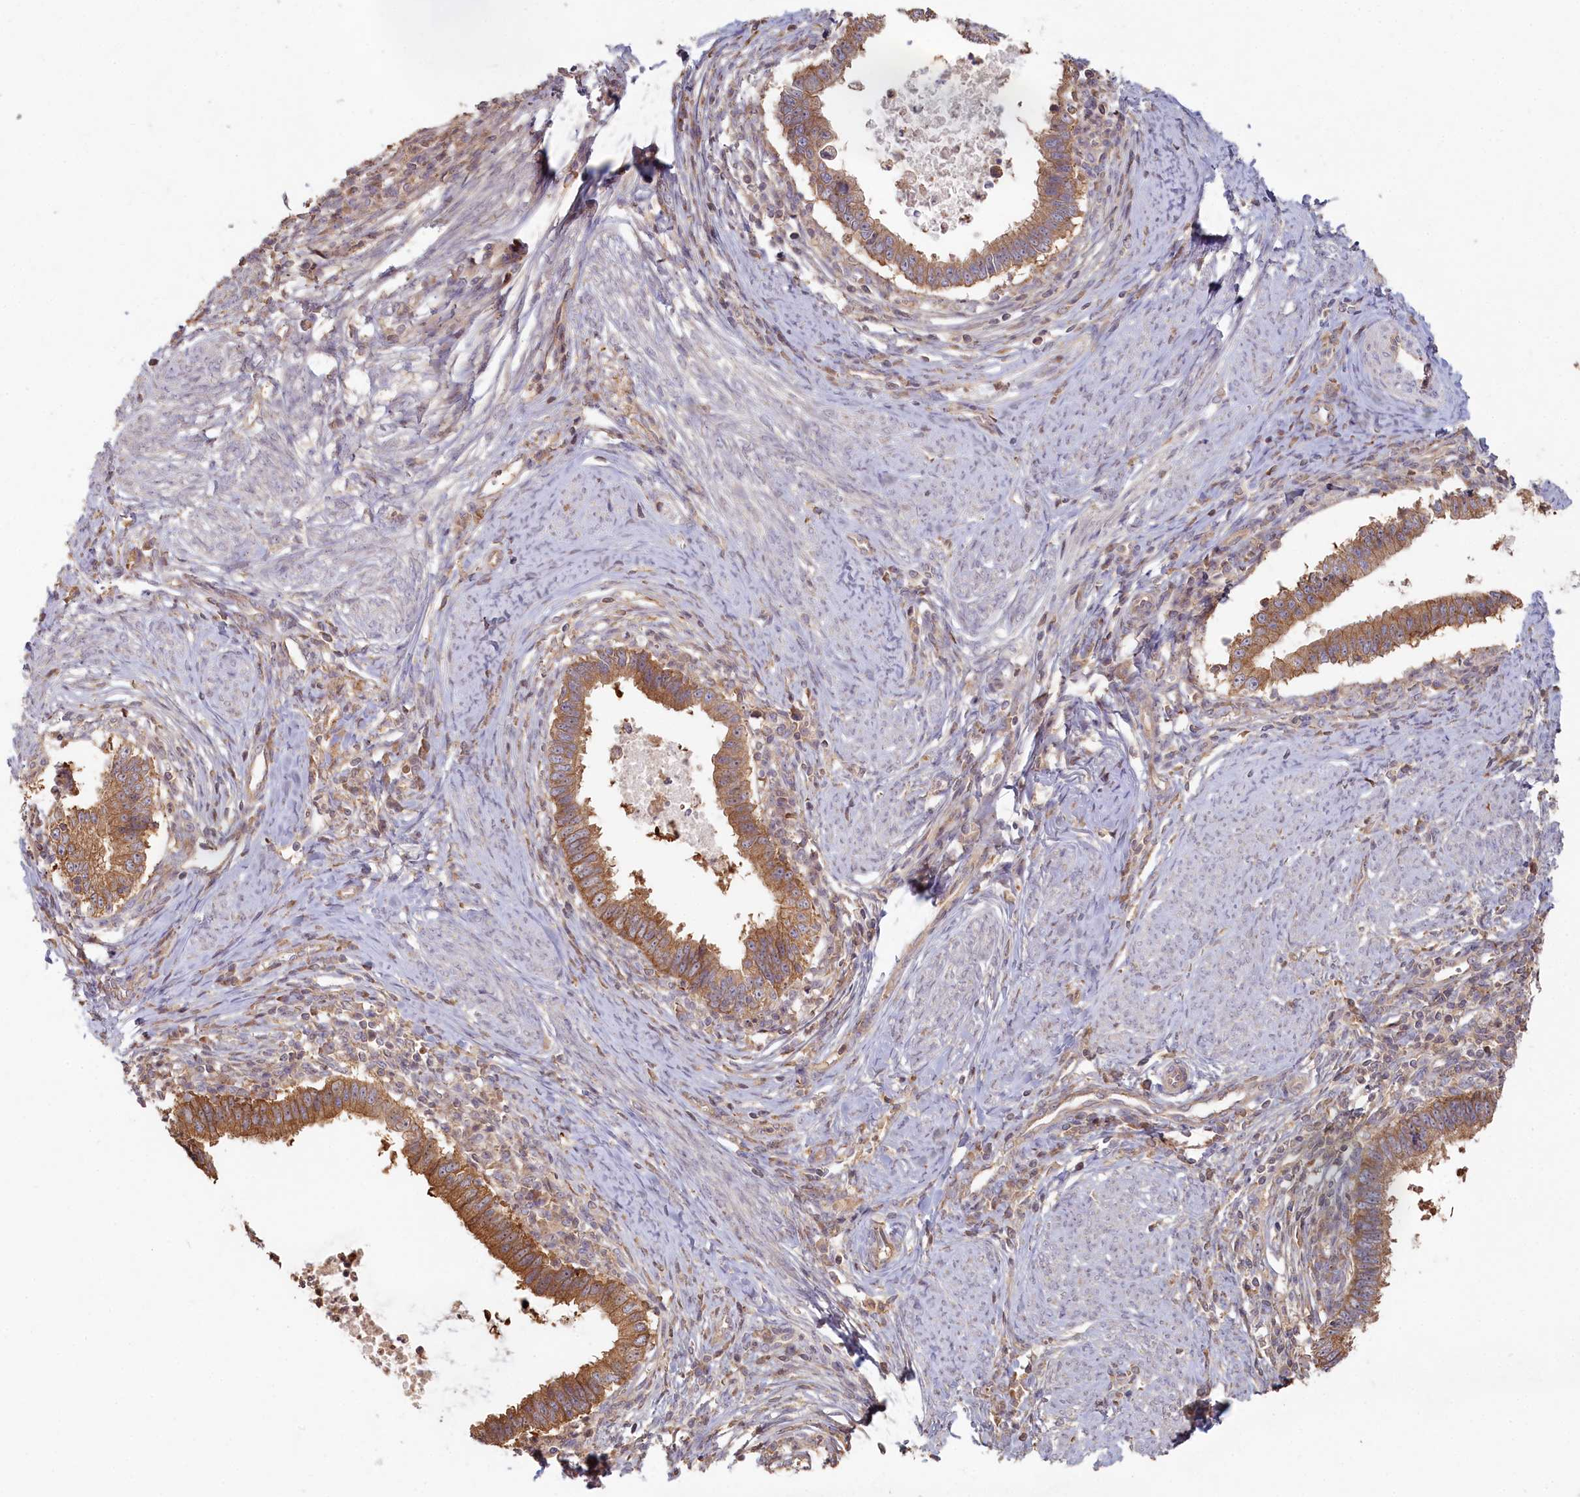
{"staining": {"intensity": "moderate", "quantity": ">75%", "location": "cytoplasmic/membranous"}, "tissue": "cervical cancer", "cell_type": "Tumor cells", "image_type": "cancer", "snomed": [{"axis": "morphology", "description": "Adenocarcinoma, NOS"}, {"axis": "topography", "description": "Cervix"}], "caption": "Immunohistochemistry of cervical cancer (adenocarcinoma) shows medium levels of moderate cytoplasmic/membranous positivity in approximately >75% of tumor cells.", "gene": "HAL", "patient": {"sex": "female", "age": 36}}